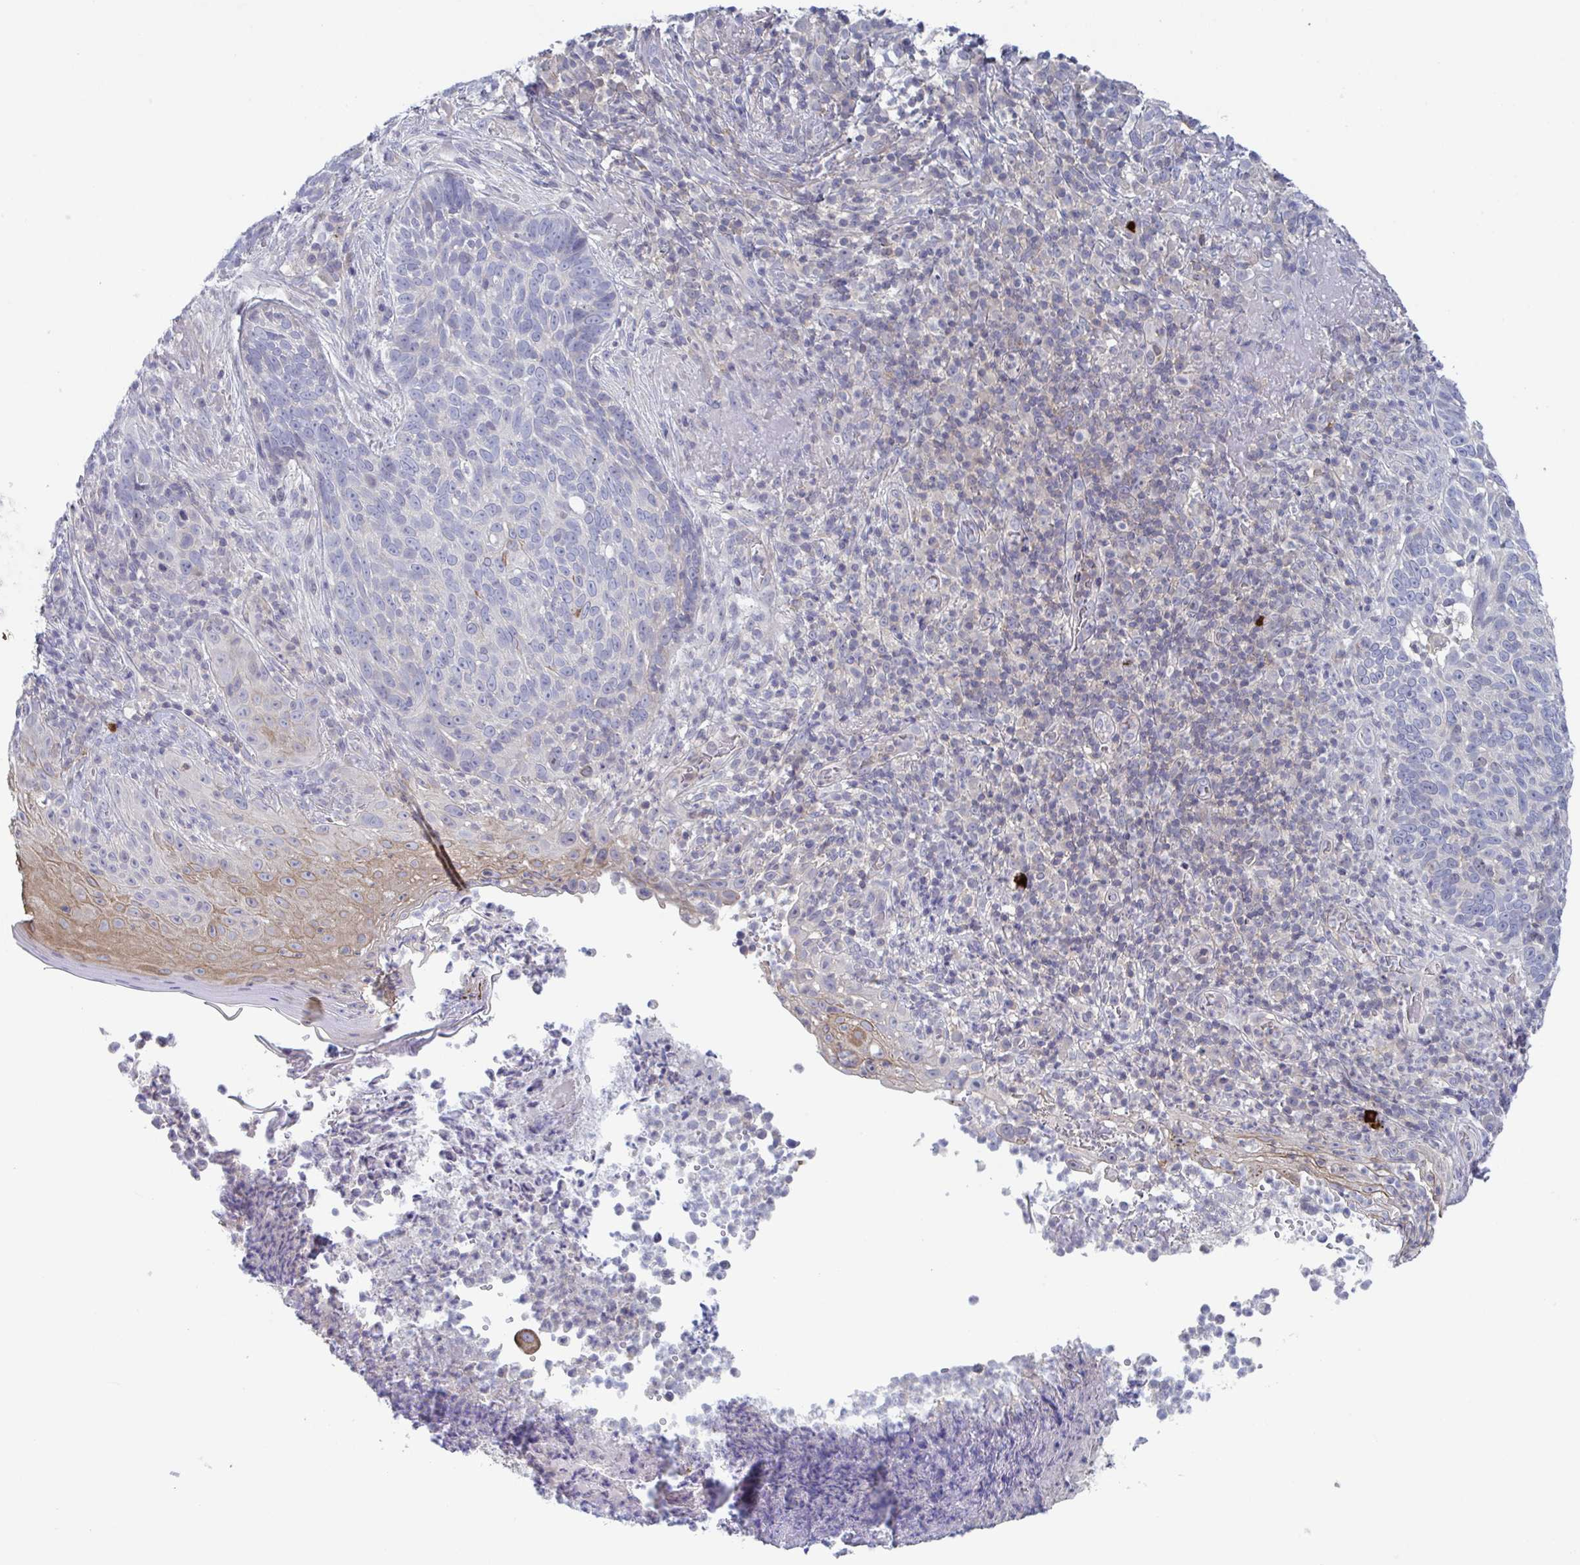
{"staining": {"intensity": "negative", "quantity": "none", "location": "none"}, "tissue": "skin cancer", "cell_type": "Tumor cells", "image_type": "cancer", "snomed": [{"axis": "morphology", "description": "Basal cell carcinoma"}, {"axis": "topography", "description": "Skin"}, {"axis": "topography", "description": "Skin of face"}], "caption": "A photomicrograph of human skin cancer is negative for staining in tumor cells.", "gene": "STK26", "patient": {"sex": "female", "age": 95}}